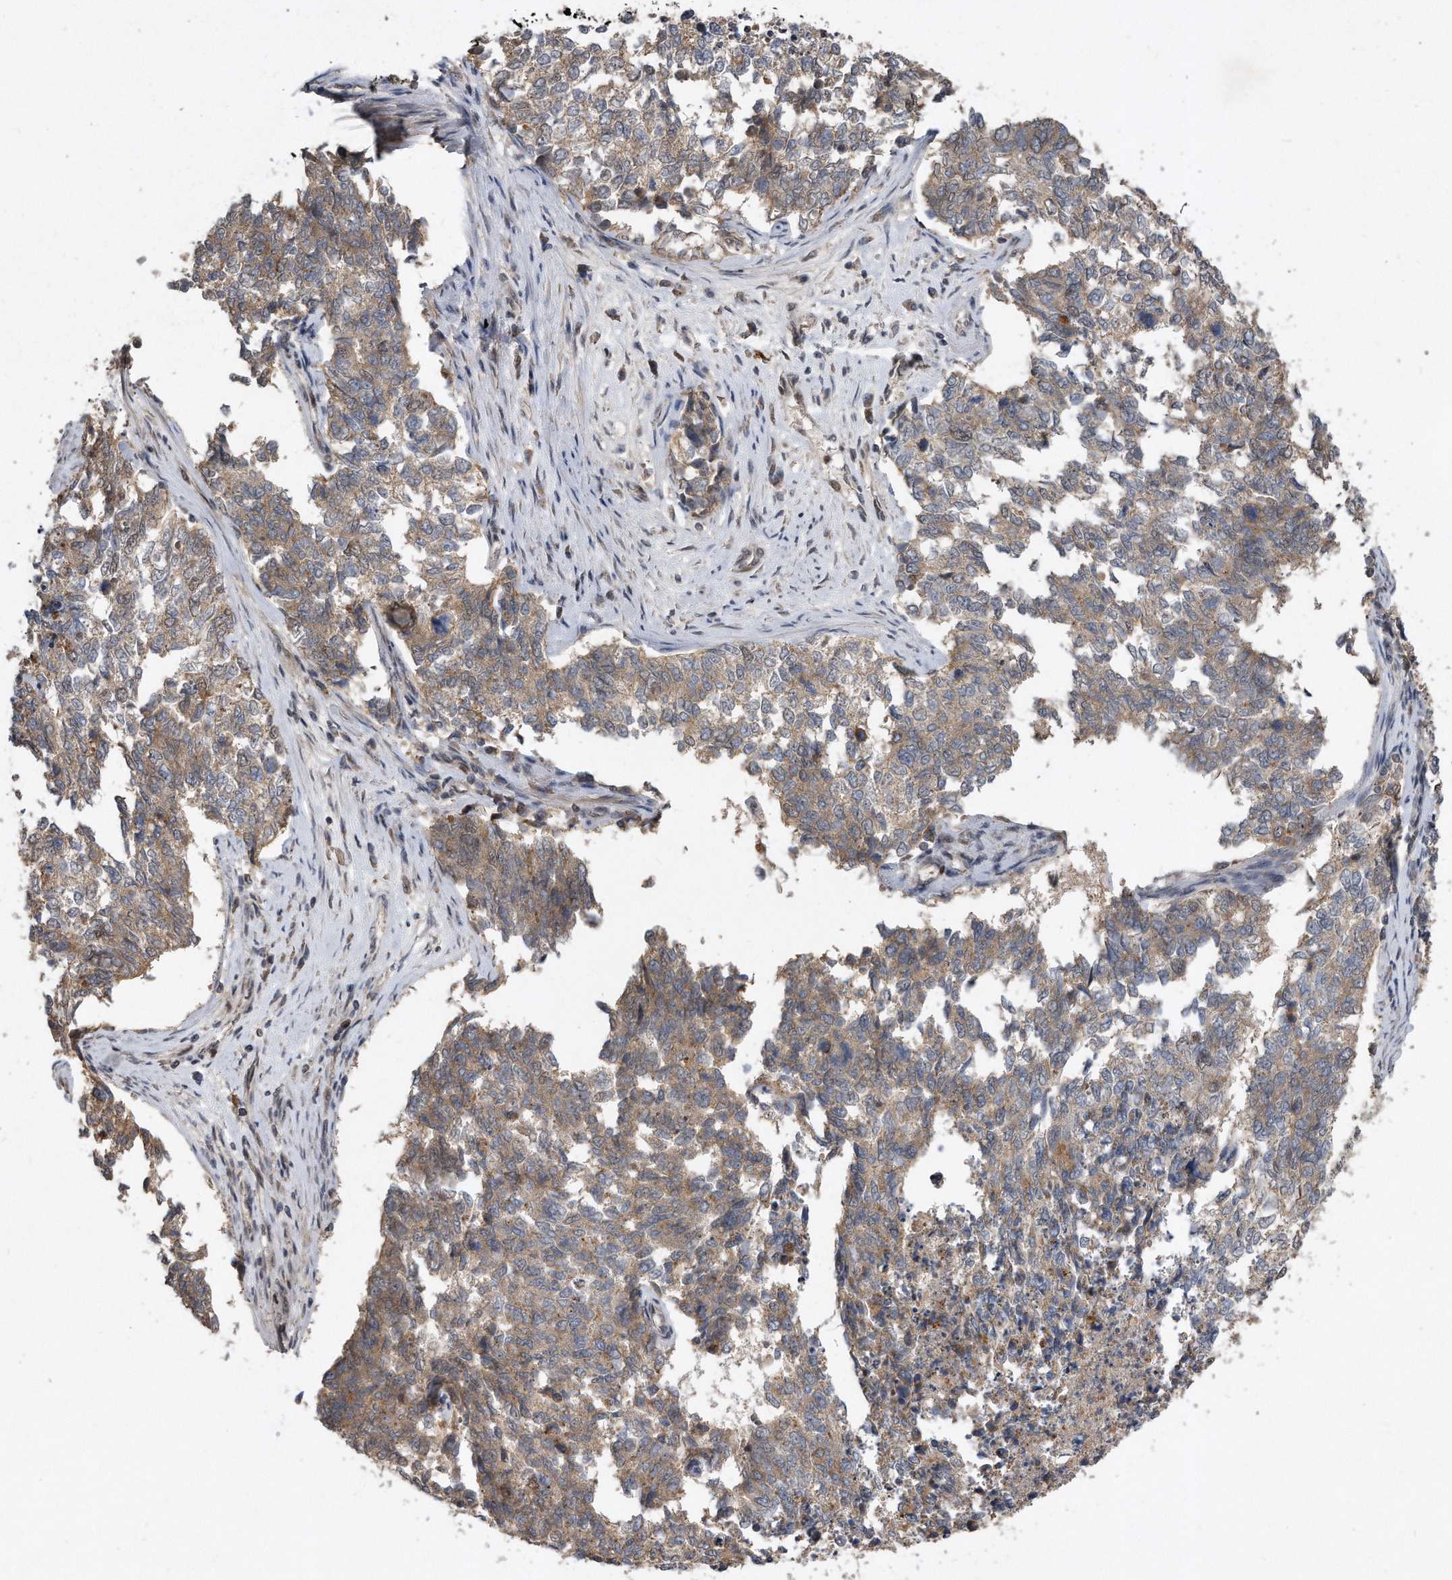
{"staining": {"intensity": "weak", "quantity": ">75%", "location": "cytoplasmic/membranous"}, "tissue": "cervical cancer", "cell_type": "Tumor cells", "image_type": "cancer", "snomed": [{"axis": "morphology", "description": "Squamous cell carcinoma, NOS"}, {"axis": "topography", "description": "Cervix"}], "caption": "The immunohistochemical stain highlights weak cytoplasmic/membranous positivity in tumor cells of cervical squamous cell carcinoma tissue.", "gene": "PGBD2", "patient": {"sex": "female", "age": 63}}